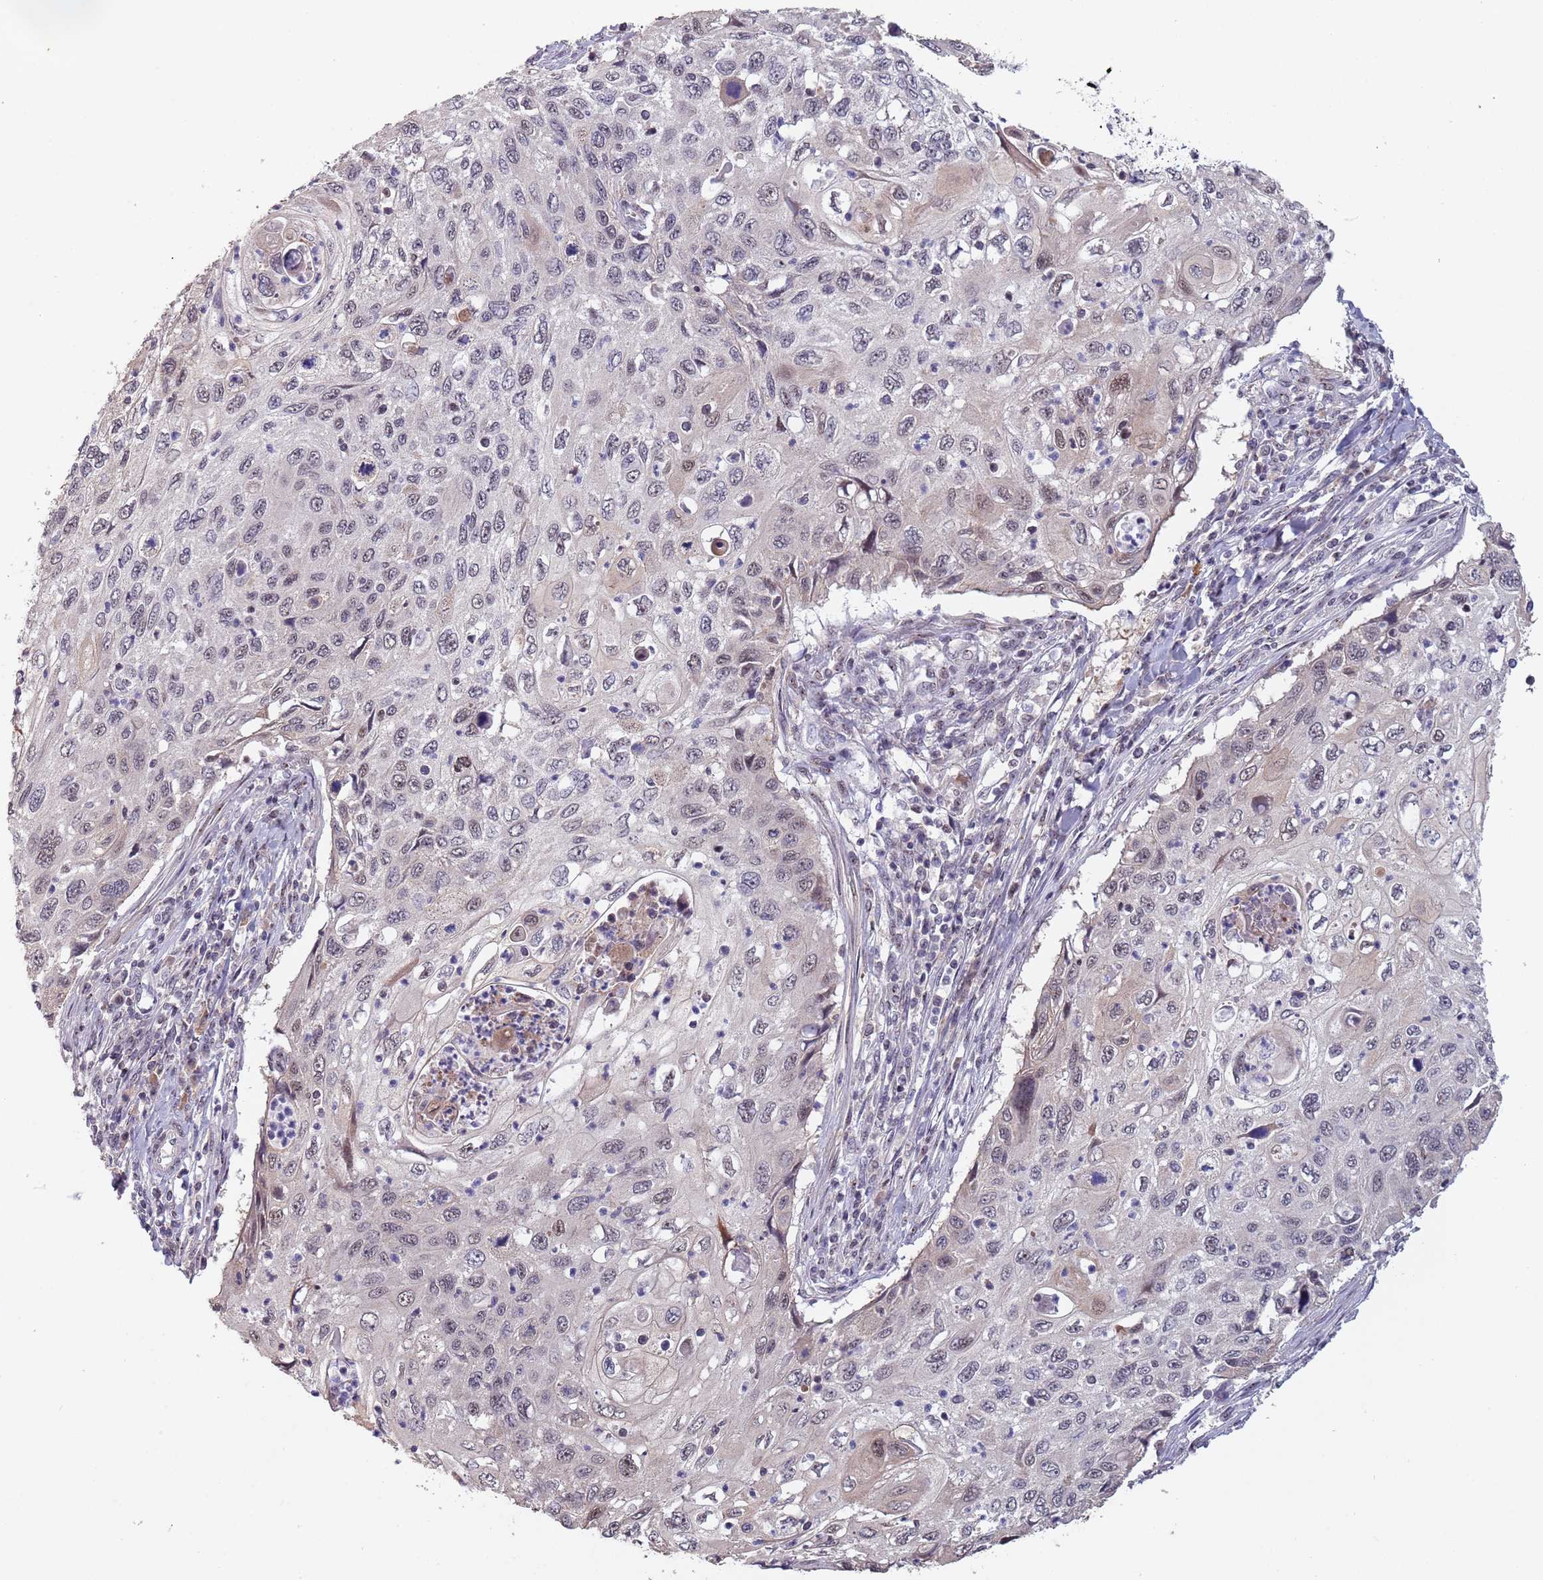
{"staining": {"intensity": "negative", "quantity": "none", "location": "none"}, "tissue": "cervical cancer", "cell_type": "Tumor cells", "image_type": "cancer", "snomed": [{"axis": "morphology", "description": "Squamous cell carcinoma, NOS"}, {"axis": "topography", "description": "Cervix"}], "caption": "Image shows no significant protein expression in tumor cells of cervical cancer (squamous cell carcinoma). (DAB (3,3'-diaminobenzidine) immunohistochemistry (IHC), high magnification).", "gene": "CIZ1", "patient": {"sex": "female", "age": 70}}